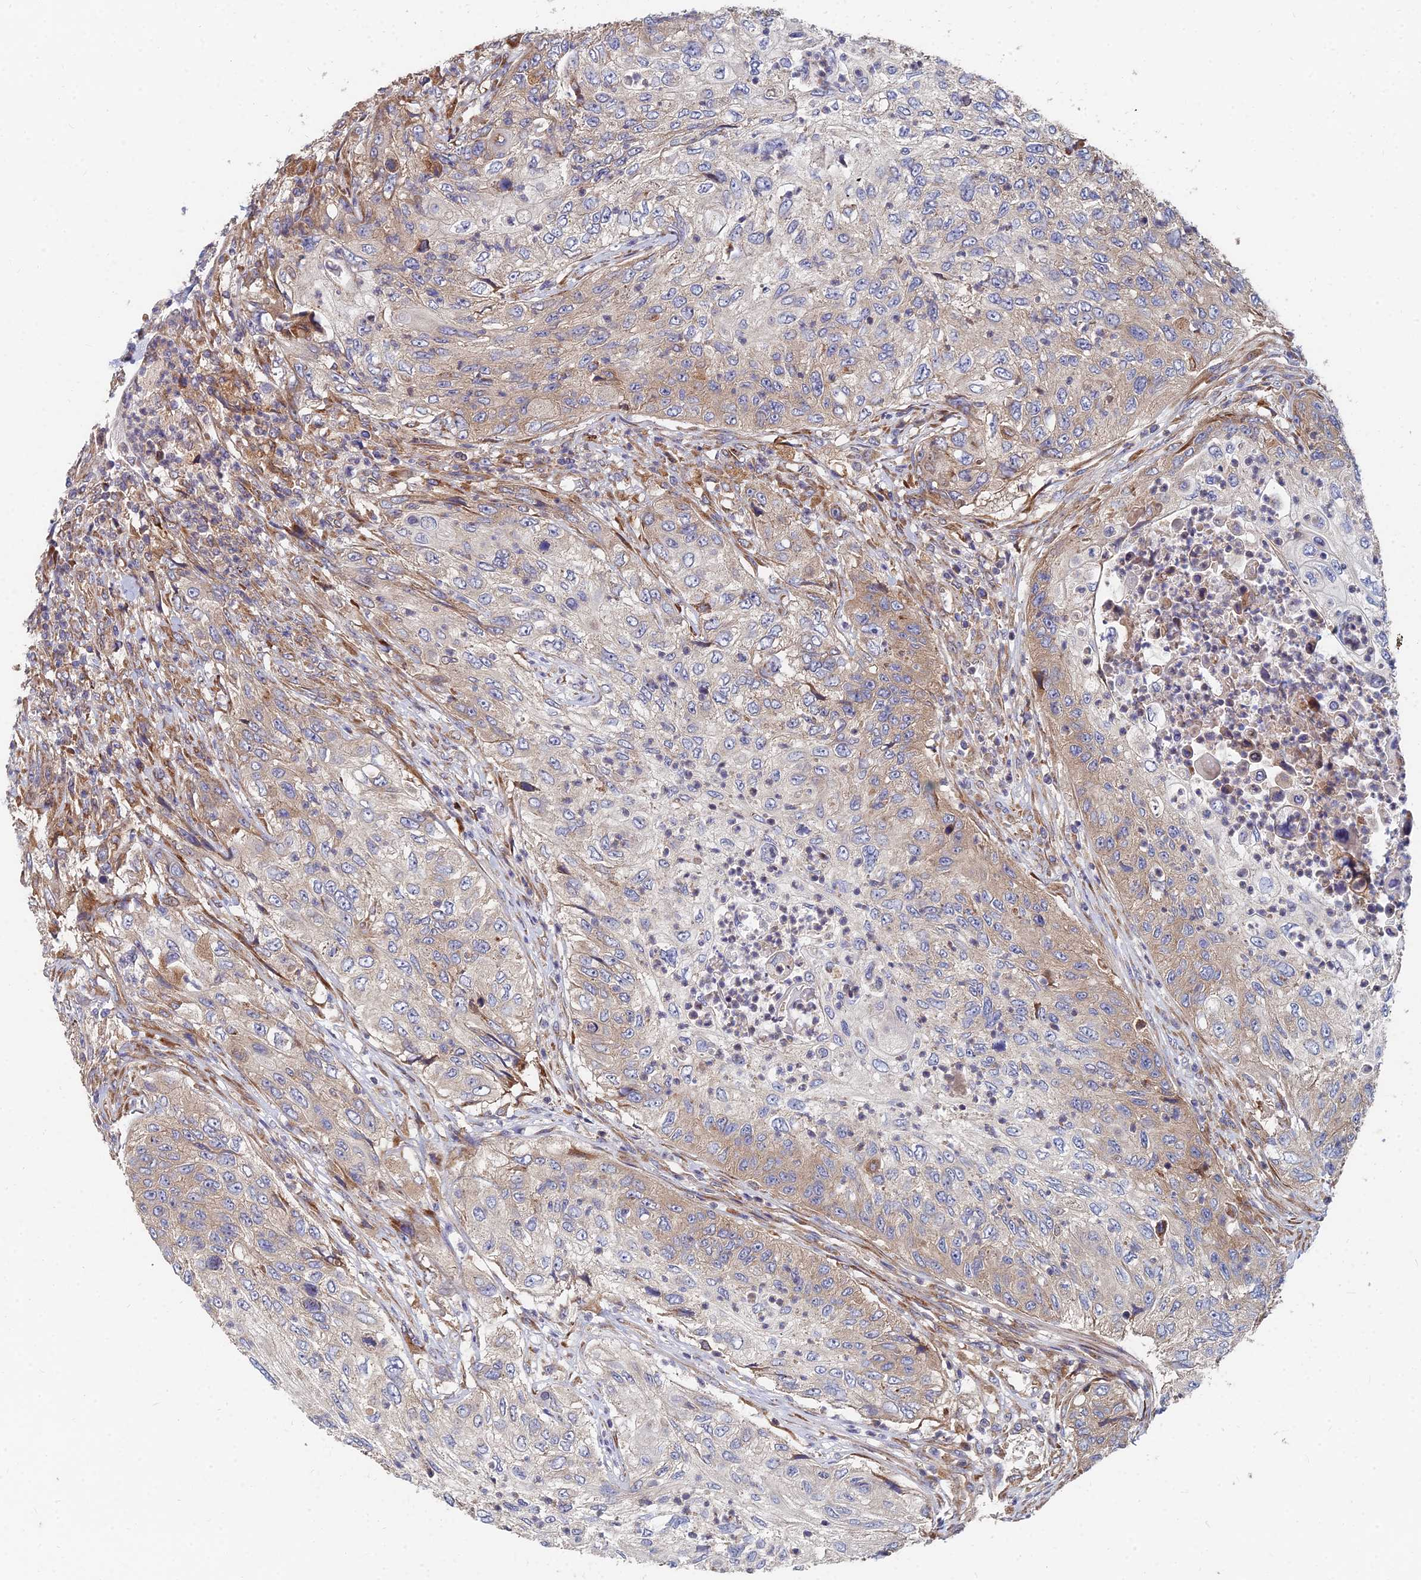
{"staining": {"intensity": "weak", "quantity": "25%-75%", "location": "cytoplasmic/membranous"}, "tissue": "urothelial cancer", "cell_type": "Tumor cells", "image_type": "cancer", "snomed": [{"axis": "morphology", "description": "Urothelial carcinoma, High grade"}, {"axis": "topography", "description": "Urinary bladder"}], "caption": "Tumor cells show low levels of weak cytoplasmic/membranous staining in approximately 25%-75% of cells in human high-grade urothelial carcinoma.", "gene": "CCZ1", "patient": {"sex": "female", "age": 60}}